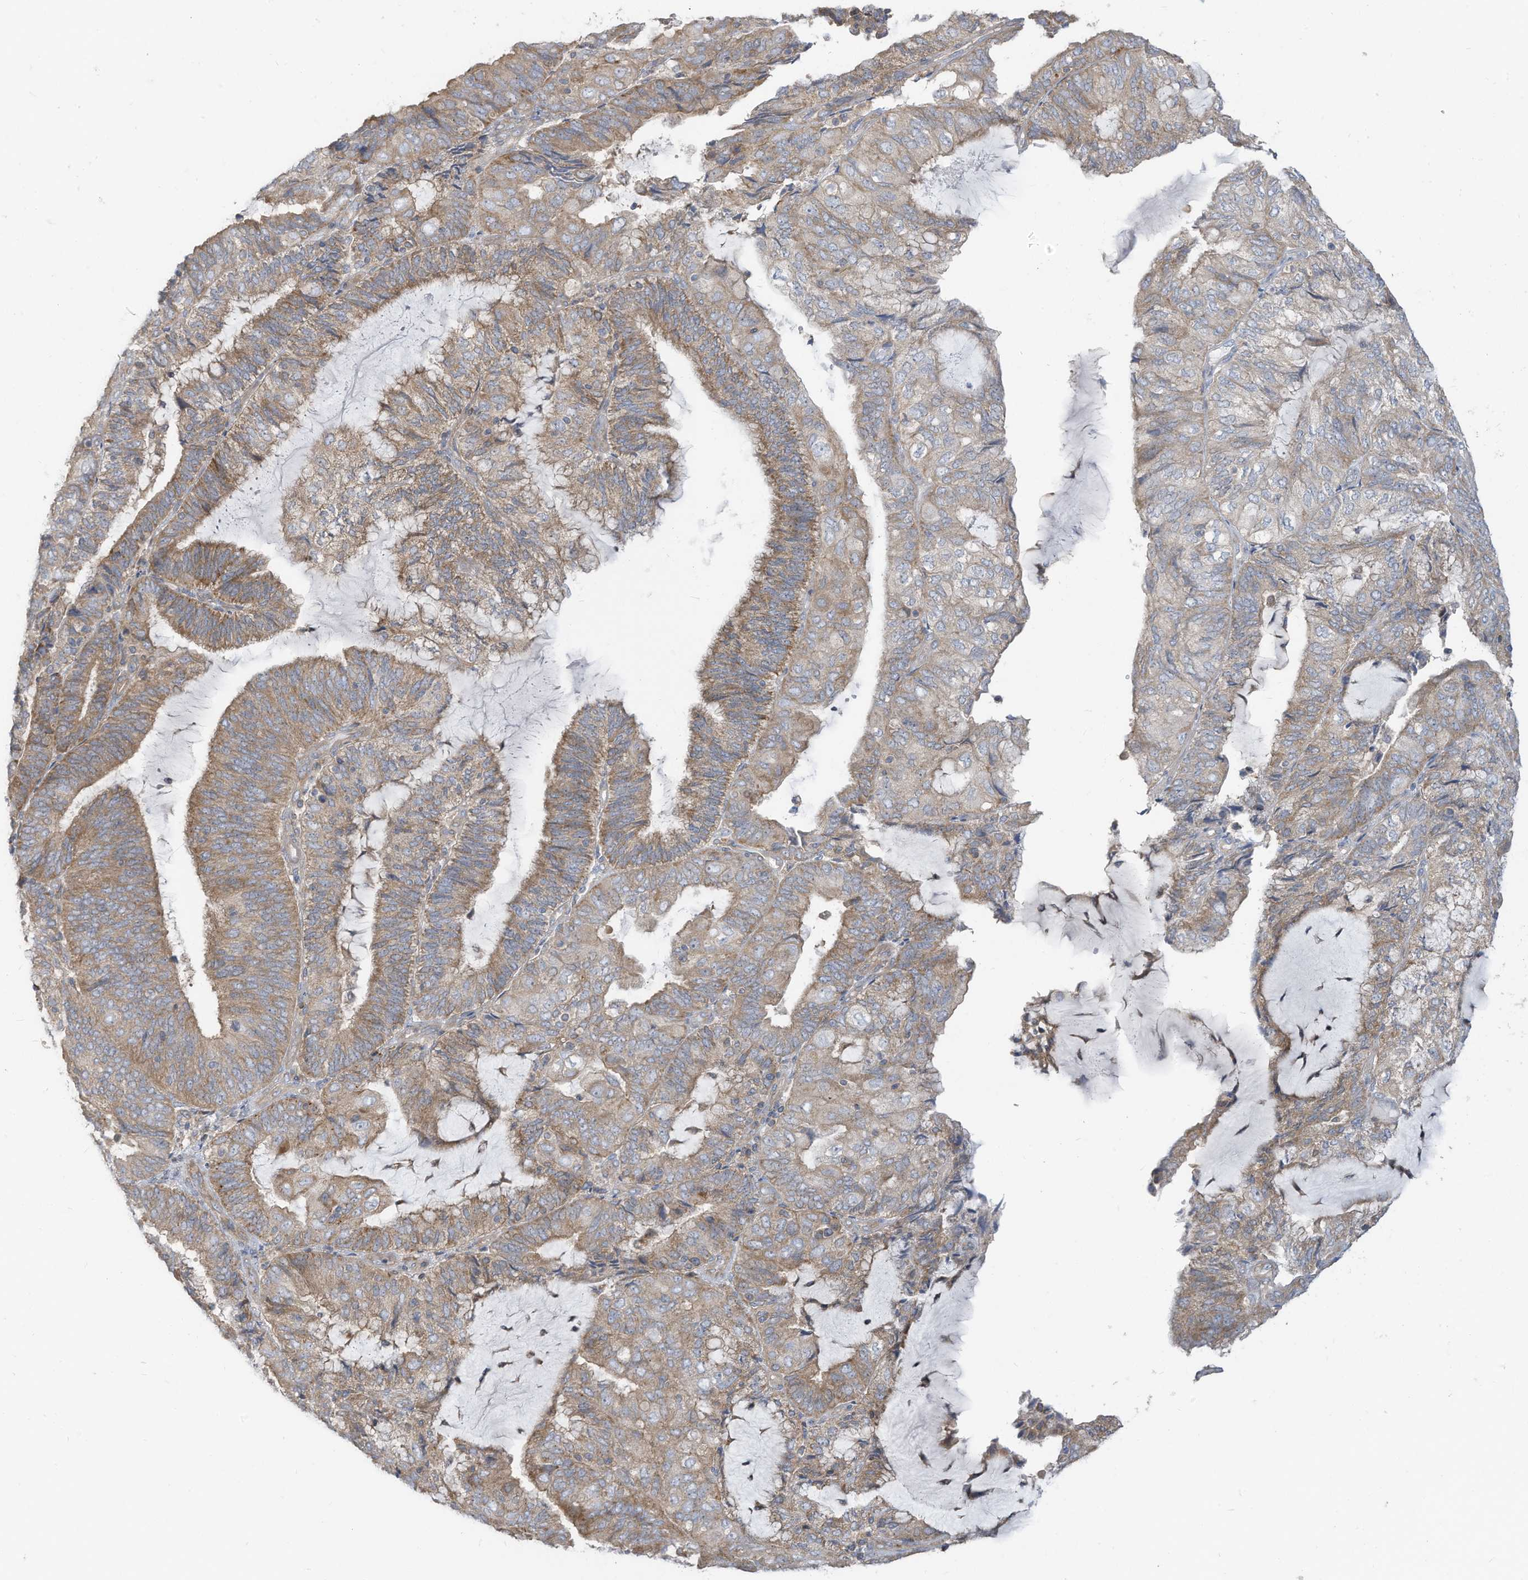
{"staining": {"intensity": "moderate", "quantity": "25%-75%", "location": "cytoplasmic/membranous"}, "tissue": "endometrial cancer", "cell_type": "Tumor cells", "image_type": "cancer", "snomed": [{"axis": "morphology", "description": "Adenocarcinoma, NOS"}, {"axis": "topography", "description": "Endometrium"}], "caption": "Immunohistochemistry photomicrograph of neoplastic tissue: endometrial cancer stained using immunohistochemistry (IHC) exhibits medium levels of moderate protein expression localized specifically in the cytoplasmic/membranous of tumor cells, appearing as a cytoplasmic/membranous brown color.", "gene": "GTPBP2", "patient": {"sex": "female", "age": 81}}